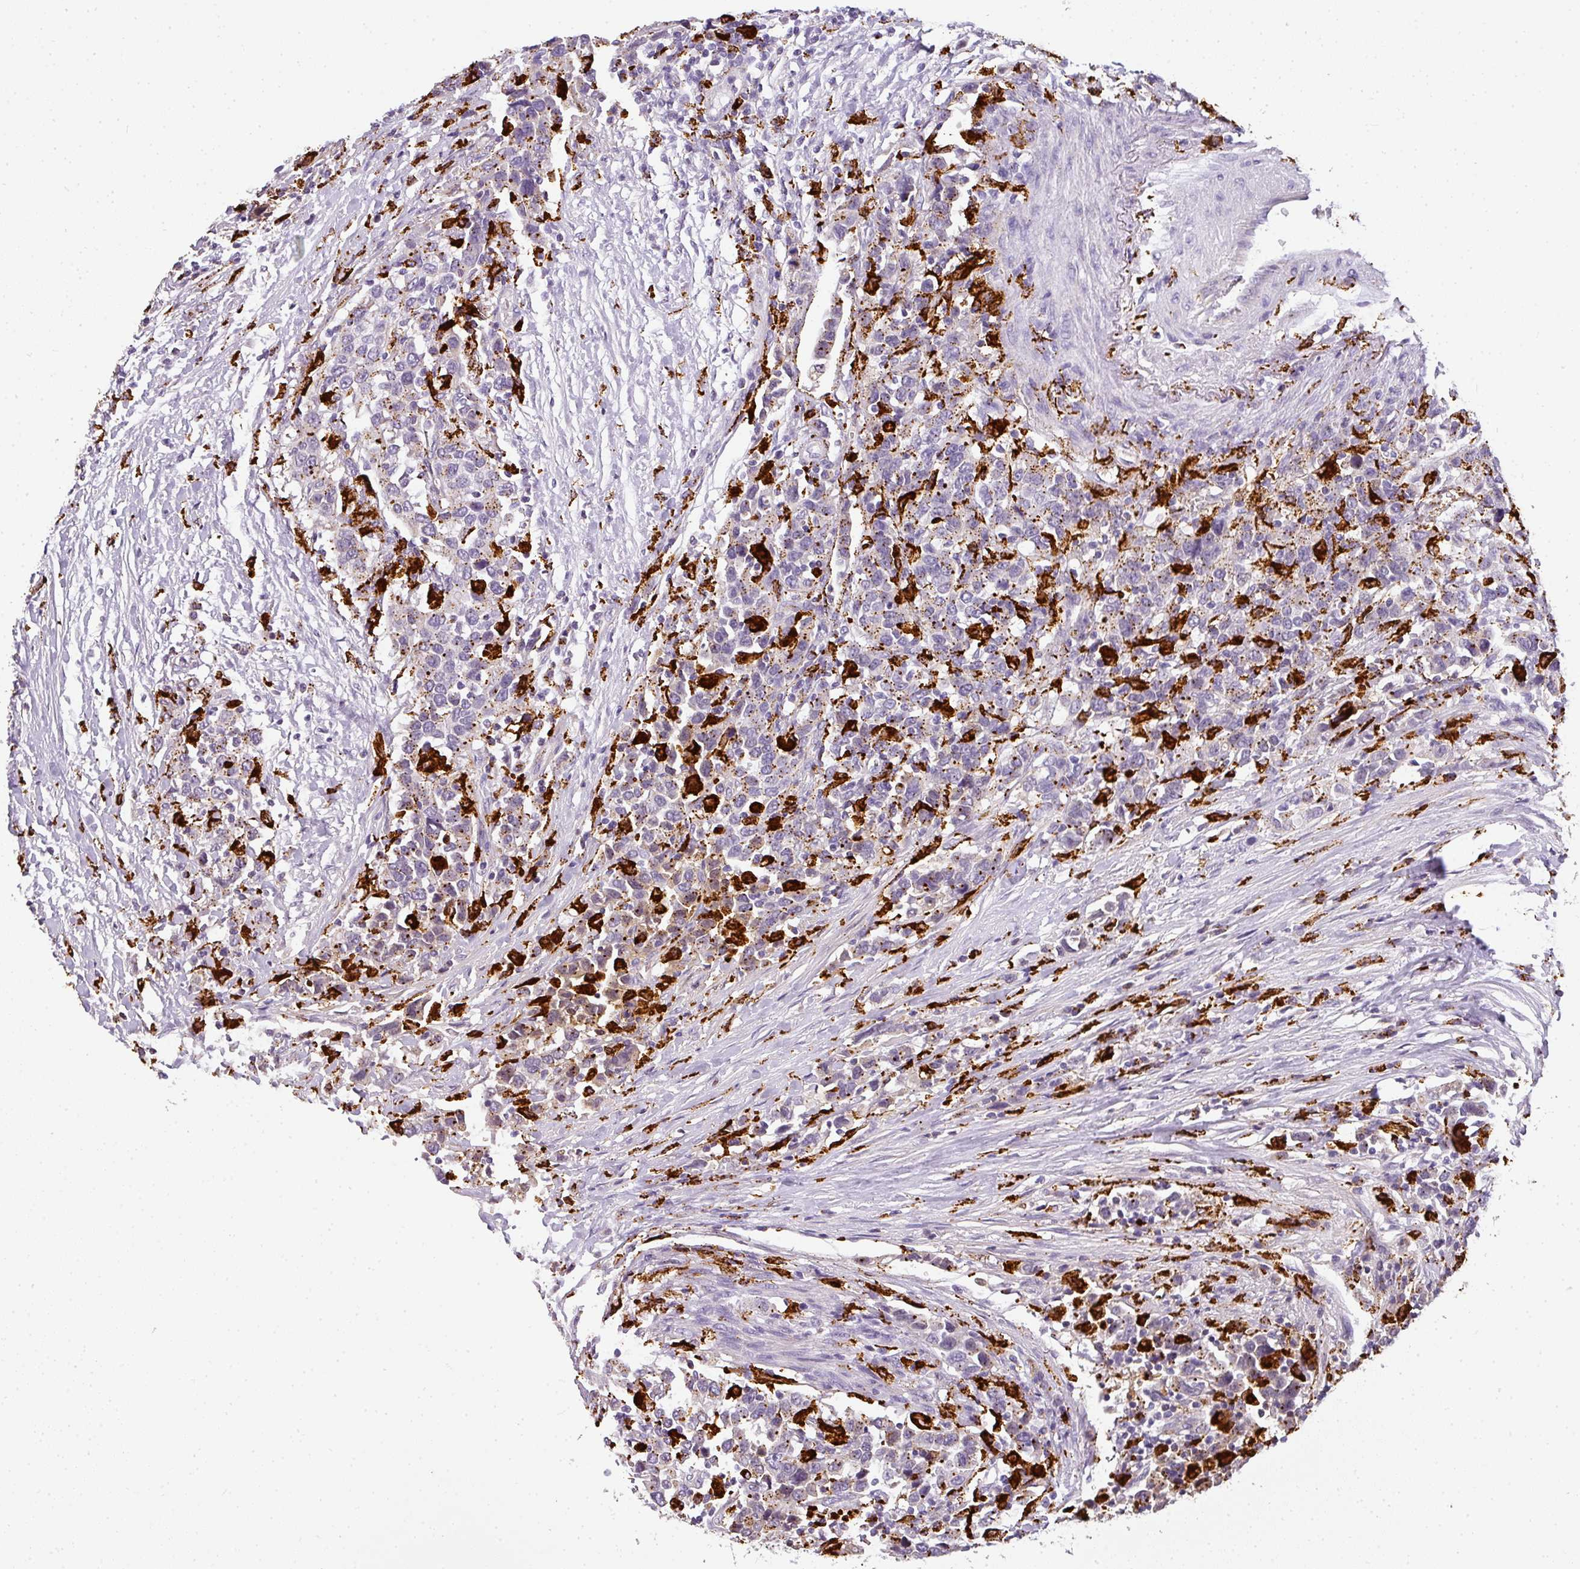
{"staining": {"intensity": "moderate", "quantity": "<25%", "location": "cytoplasmic/membranous"}, "tissue": "urothelial cancer", "cell_type": "Tumor cells", "image_type": "cancer", "snomed": [{"axis": "morphology", "description": "Urothelial carcinoma, High grade"}, {"axis": "topography", "description": "Urinary bladder"}], "caption": "Immunohistochemical staining of high-grade urothelial carcinoma exhibits low levels of moderate cytoplasmic/membranous protein staining in approximately <25% of tumor cells.", "gene": "MMACHC", "patient": {"sex": "male", "age": 61}}